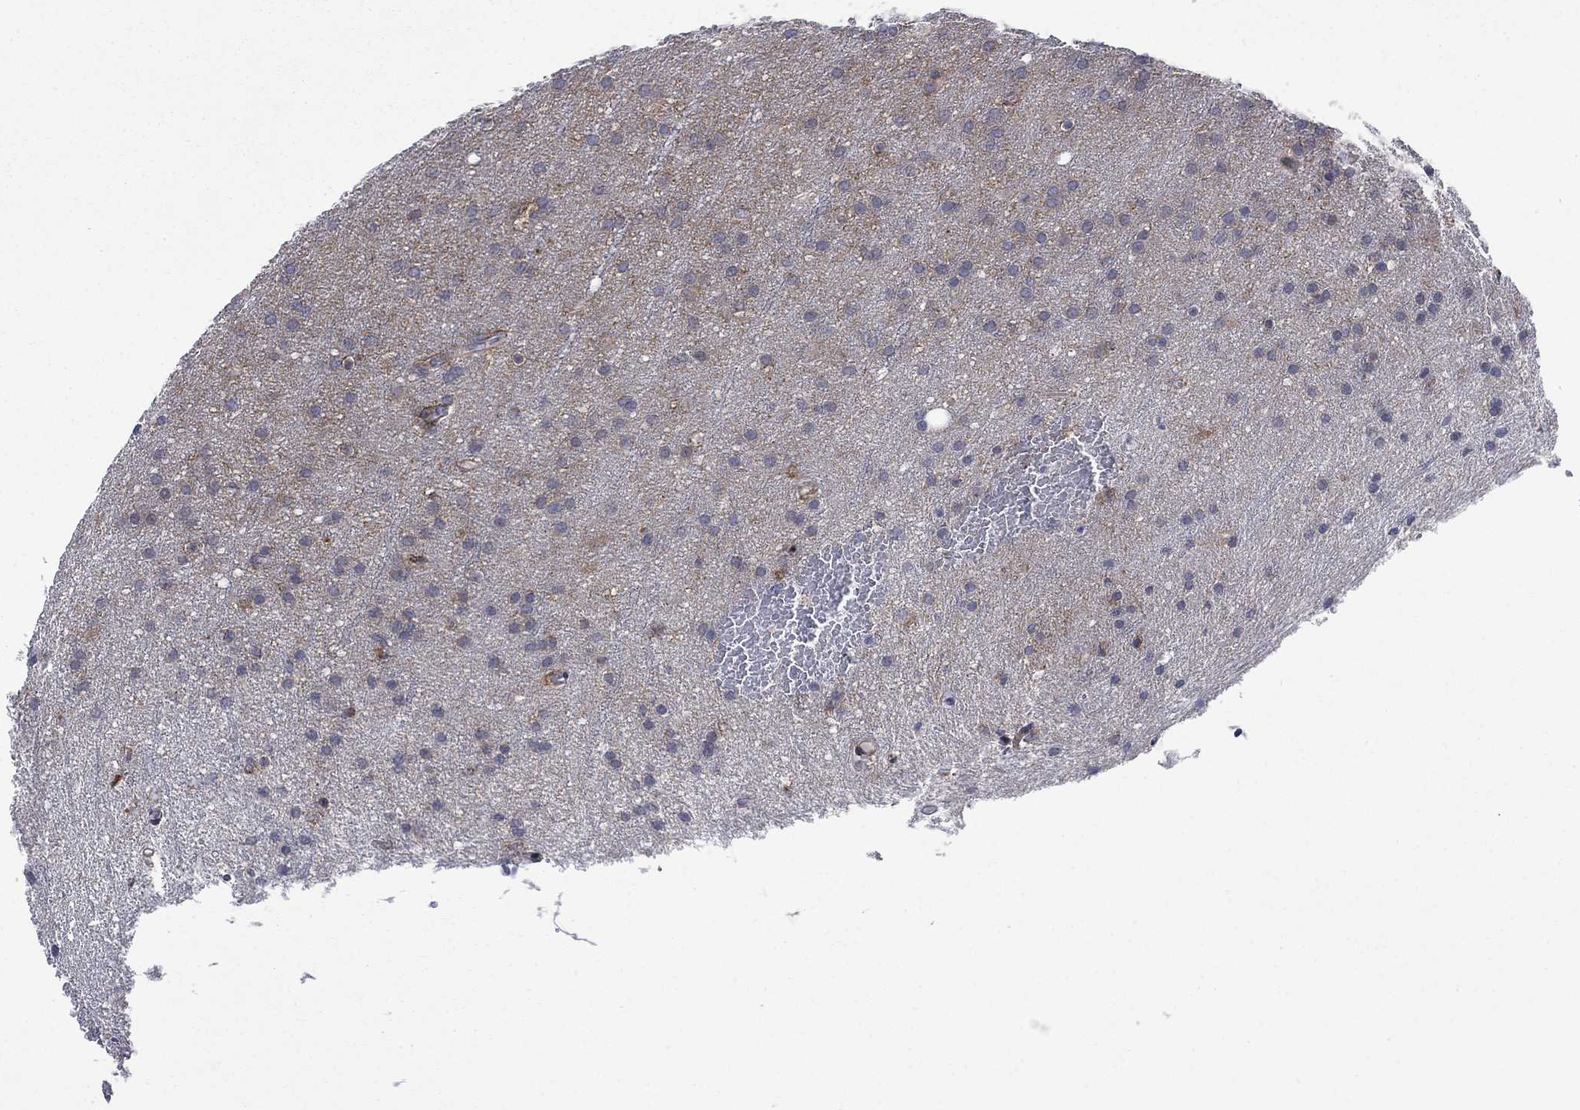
{"staining": {"intensity": "negative", "quantity": "none", "location": "none"}, "tissue": "glioma", "cell_type": "Tumor cells", "image_type": "cancer", "snomed": [{"axis": "morphology", "description": "Glioma, malignant, Low grade"}, {"axis": "topography", "description": "Brain"}], "caption": "Immunohistochemical staining of human glioma shows no significant staining in tumor cells.", "gene": "SLC35F2", "patient": {"sex": "female", "age": 32}}